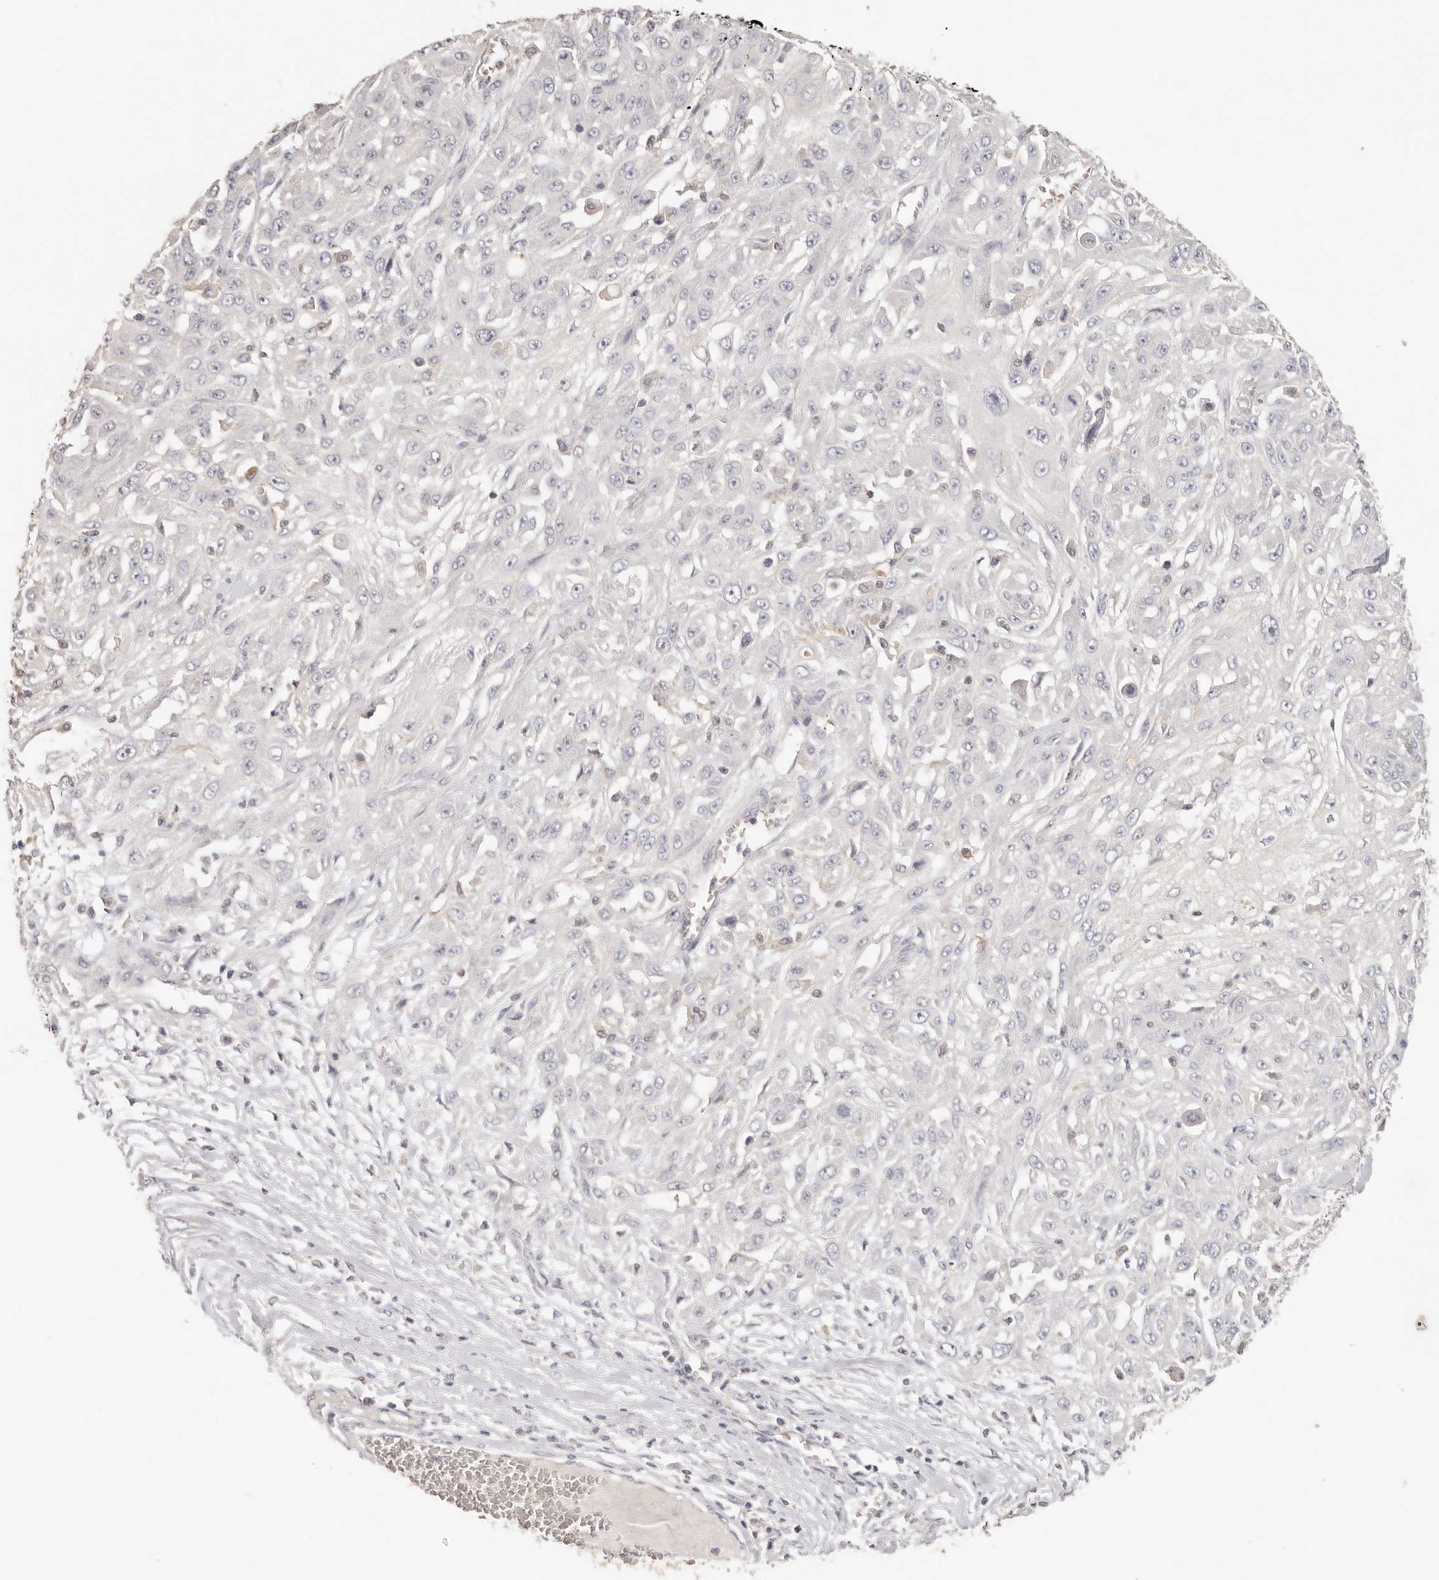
{"staining": {"intensity": "negative", "quantity": "none", "location": "none"}, "tissue": "skin cancer", "cell_type": "Tumor cells", "image_type": "cancer", "snomed": [{"axis": "morphology", "description": "Squamous cell carcinoma, NOS"}, {"axis": "morphology", "description": "Squamous cell carcinoma, metastatic, NOS"}, {"axis": "topography", "description": "Skin"}, {"axis": "topography", "description": "Lymph node"}], "caption": "Immunohistochemistry (IHC) micrograph of neoplastic tissue: human skin metastatic squamous cell carcinoma stained with DAB (3,3'-diaminobenzidine) demonstrates no significant protein staining in tumor cells.", "gene": "CSK", "patient": {"sex": "male", "age": 75}}